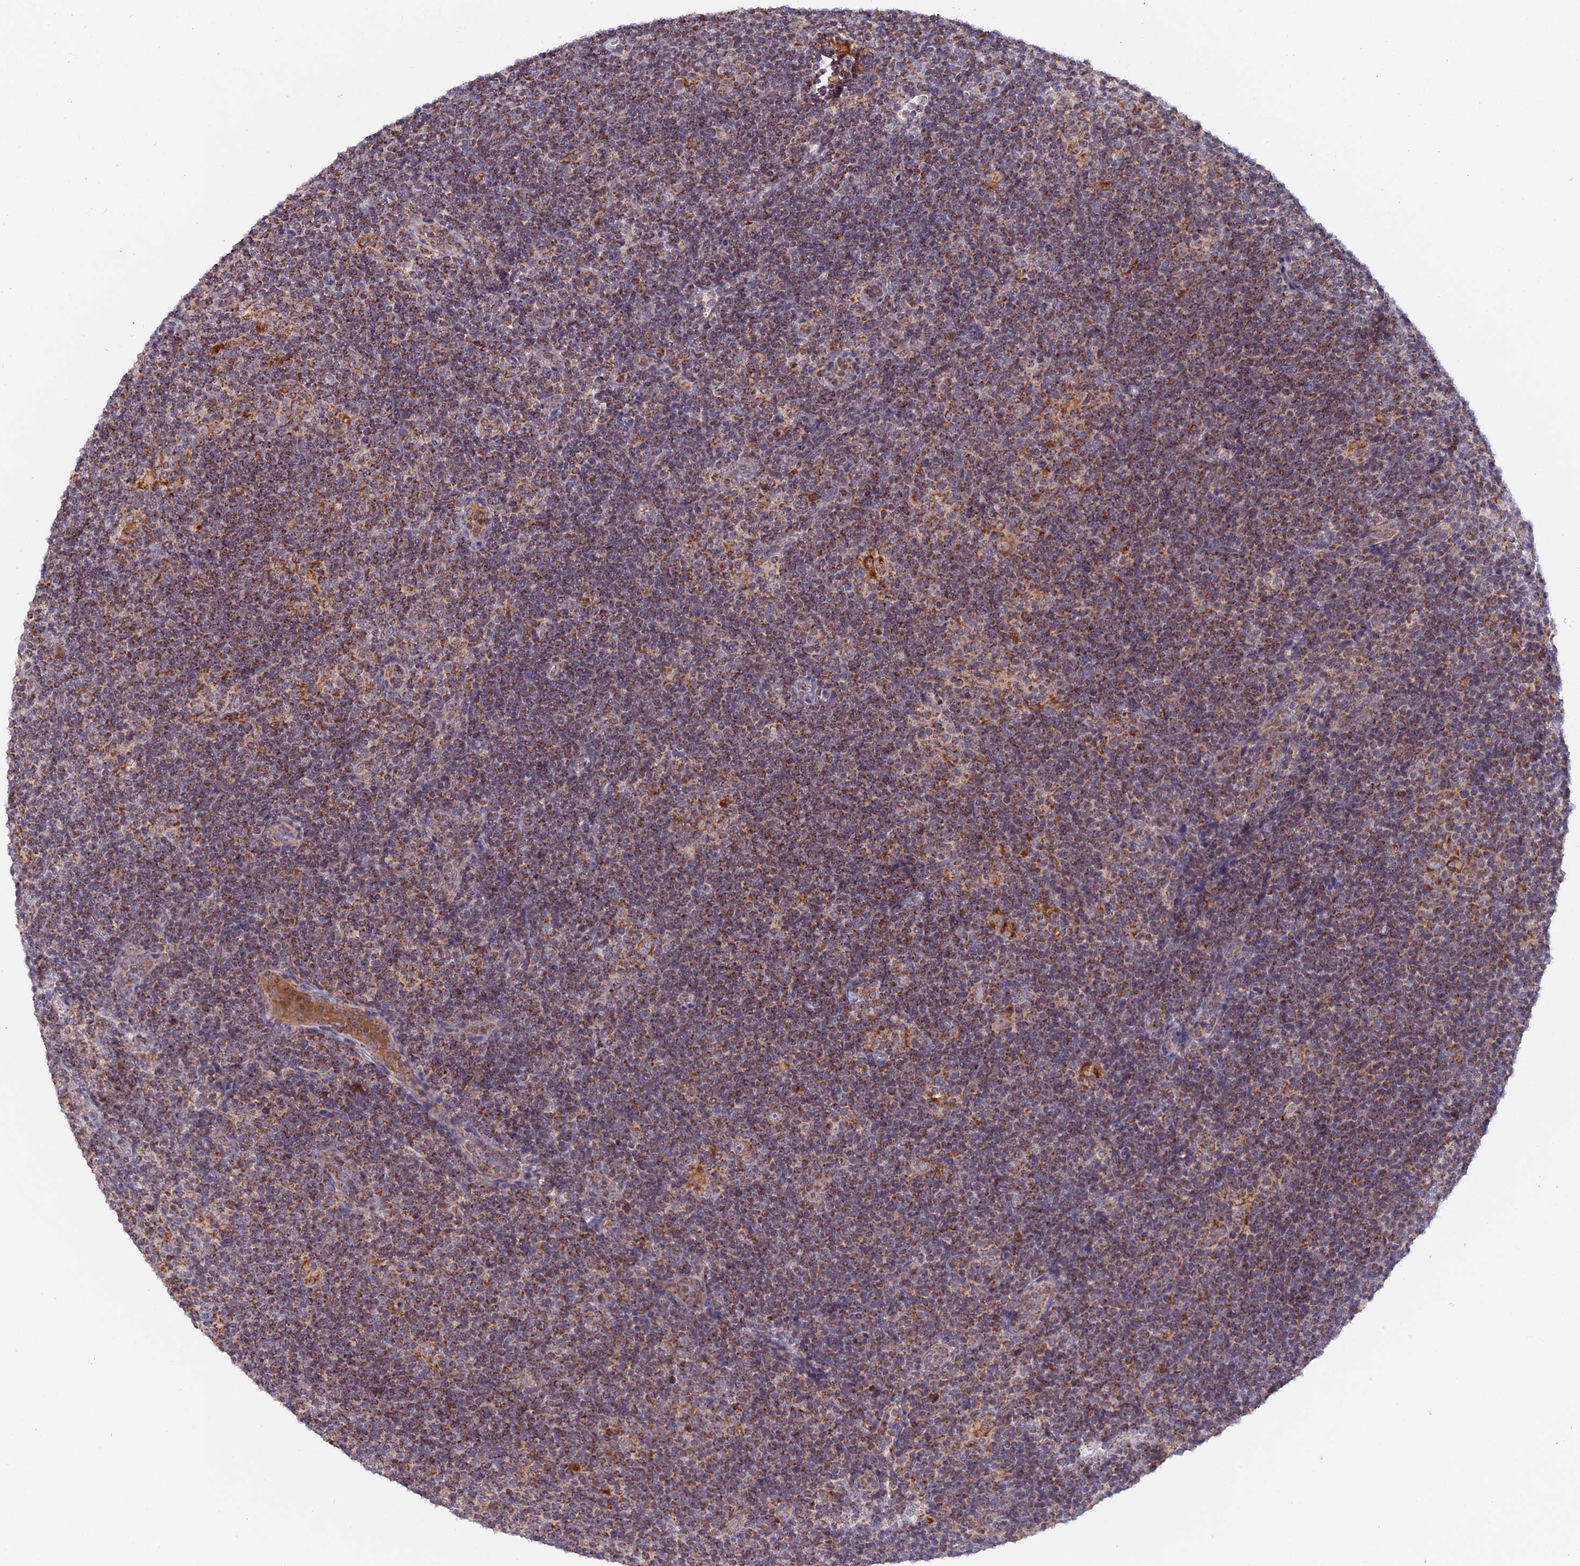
{"staining": {"intensity": "weak", "quantity": ">75%", "location": "cytoplasmic/membranous"}, "tissue": "lymphoma", "cell_type": "Tumor cells", "image_type": "cancer", "snomed": [{"axis": "morphology", "description": "Hodgkin's disease, NOS"}, {"axis": "topography", "description": "Lymph node"}], "caption": "A high-resolution micrograph shows IHC staining of lymphoma, which shows weak cytoplasmic/membranous positivity in approximately >75% of tumor cells.", "gene": "MPV17L", "patient": {"sex": "female", "age": 57}}